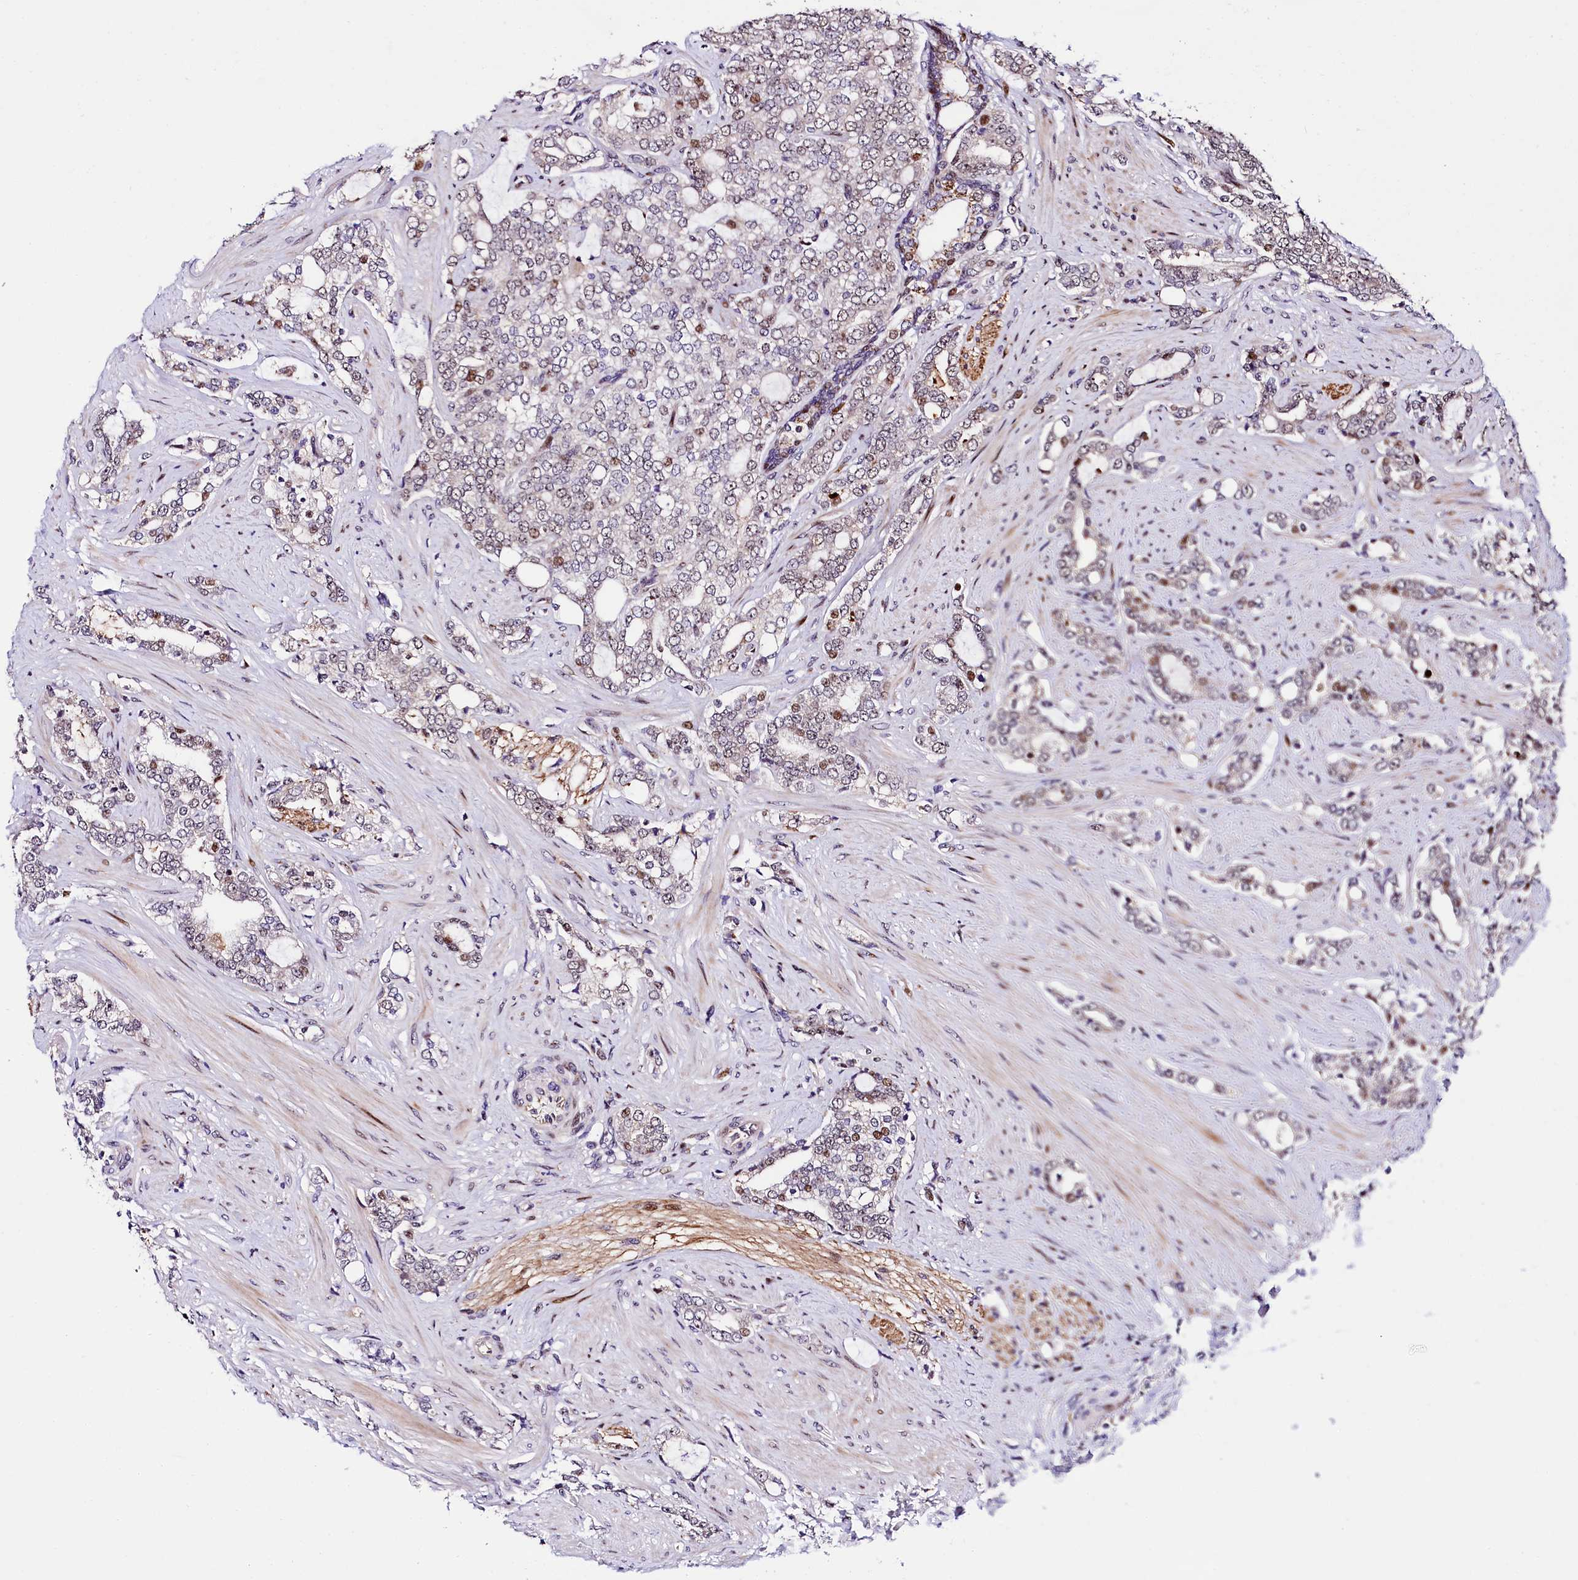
{"staining": {"intensity": "moderate", "quantity": "<25%", "location": "nuclear"}, "tissue": "prostate cancer", "cell_type": "Tumor cells", "image_type": "cancer", "snomed": [{"axis": "morphology", "description": "Adenocarcinoma, High grade"}, {"axis": "topography", "description": "Prostate"}], "caption": "An image of human prostate cancer stained for a protein exhibits moderate nuclear brown staining in tumor cells.", "gene": "TRMT112", "patient": {"sex": "male", "age": 64}}